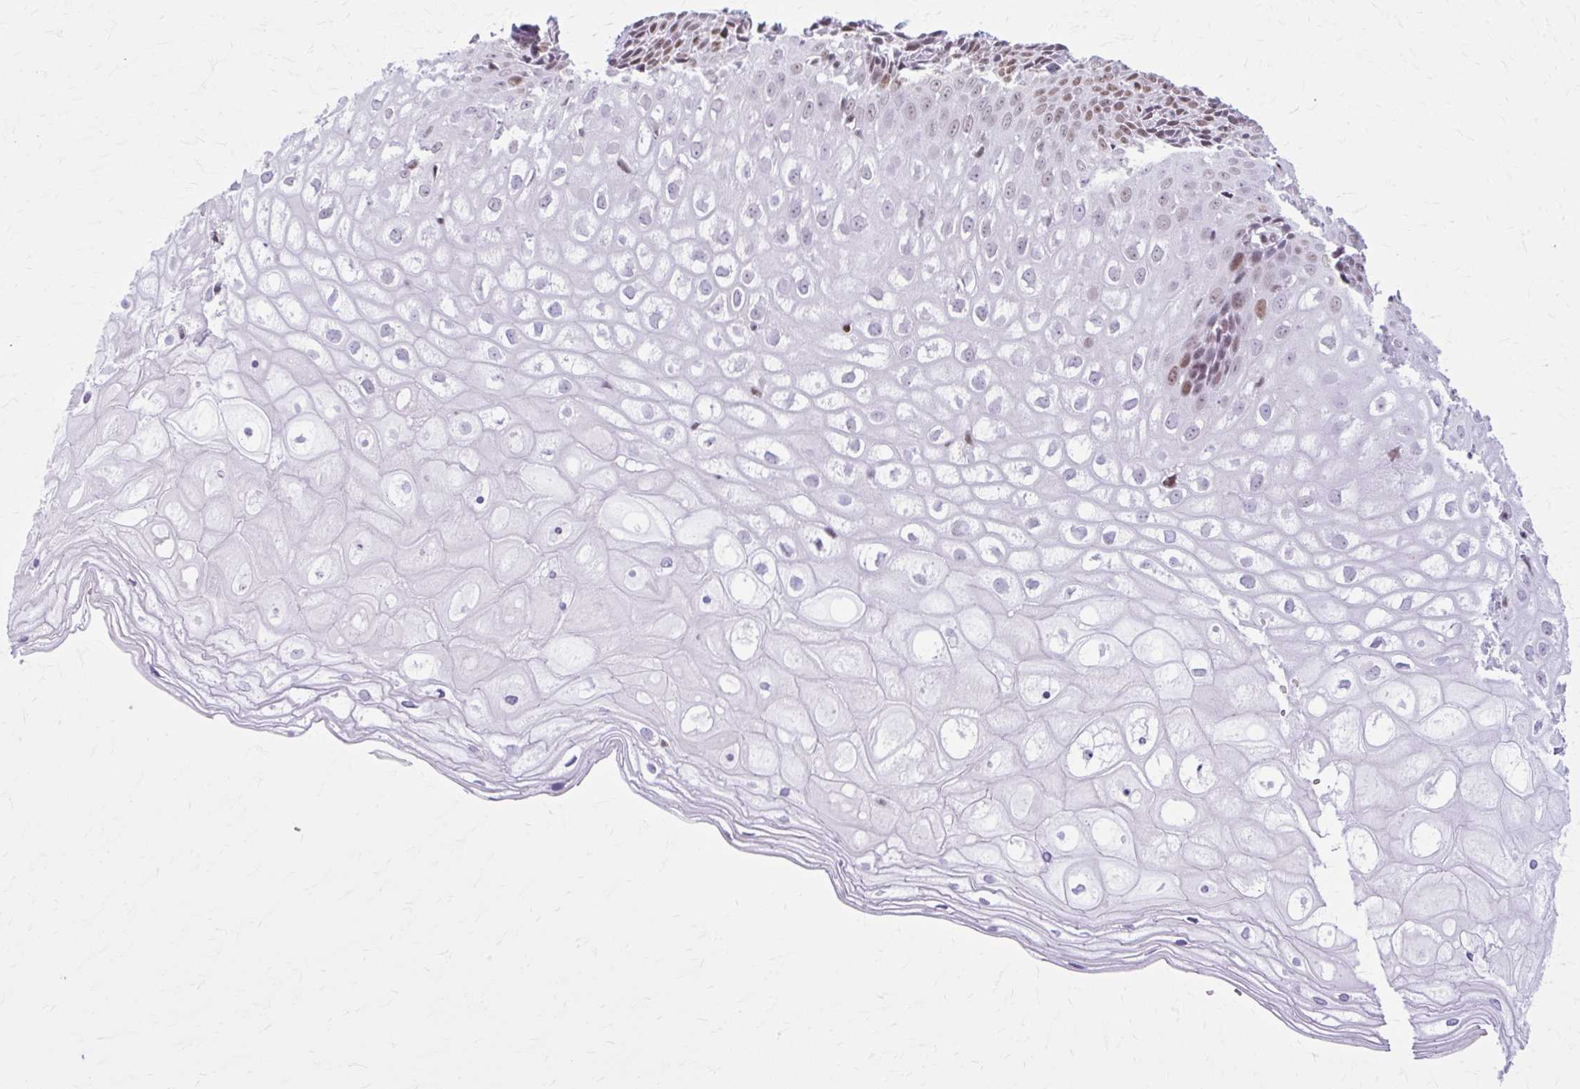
{"staining": {"intensity": "moderate", "quantity": "25%-75%", "location": "nuclear"}, "tissue": "cervix", "cell_type": "Glandular cells", "image_type": "normal", "snomed": [{"axis": "morphology", "description": "Normal tissue, NOS"}, {"axis": "topography", "description": "Cervix"}], "caption": "Protein staining demonstrates moderate nuclear expression in approximately 25%-75% of glandular cells in unremarkable cervix.", "gene": "PABIR1", "patient": {"sex": "female", "age": 36}}